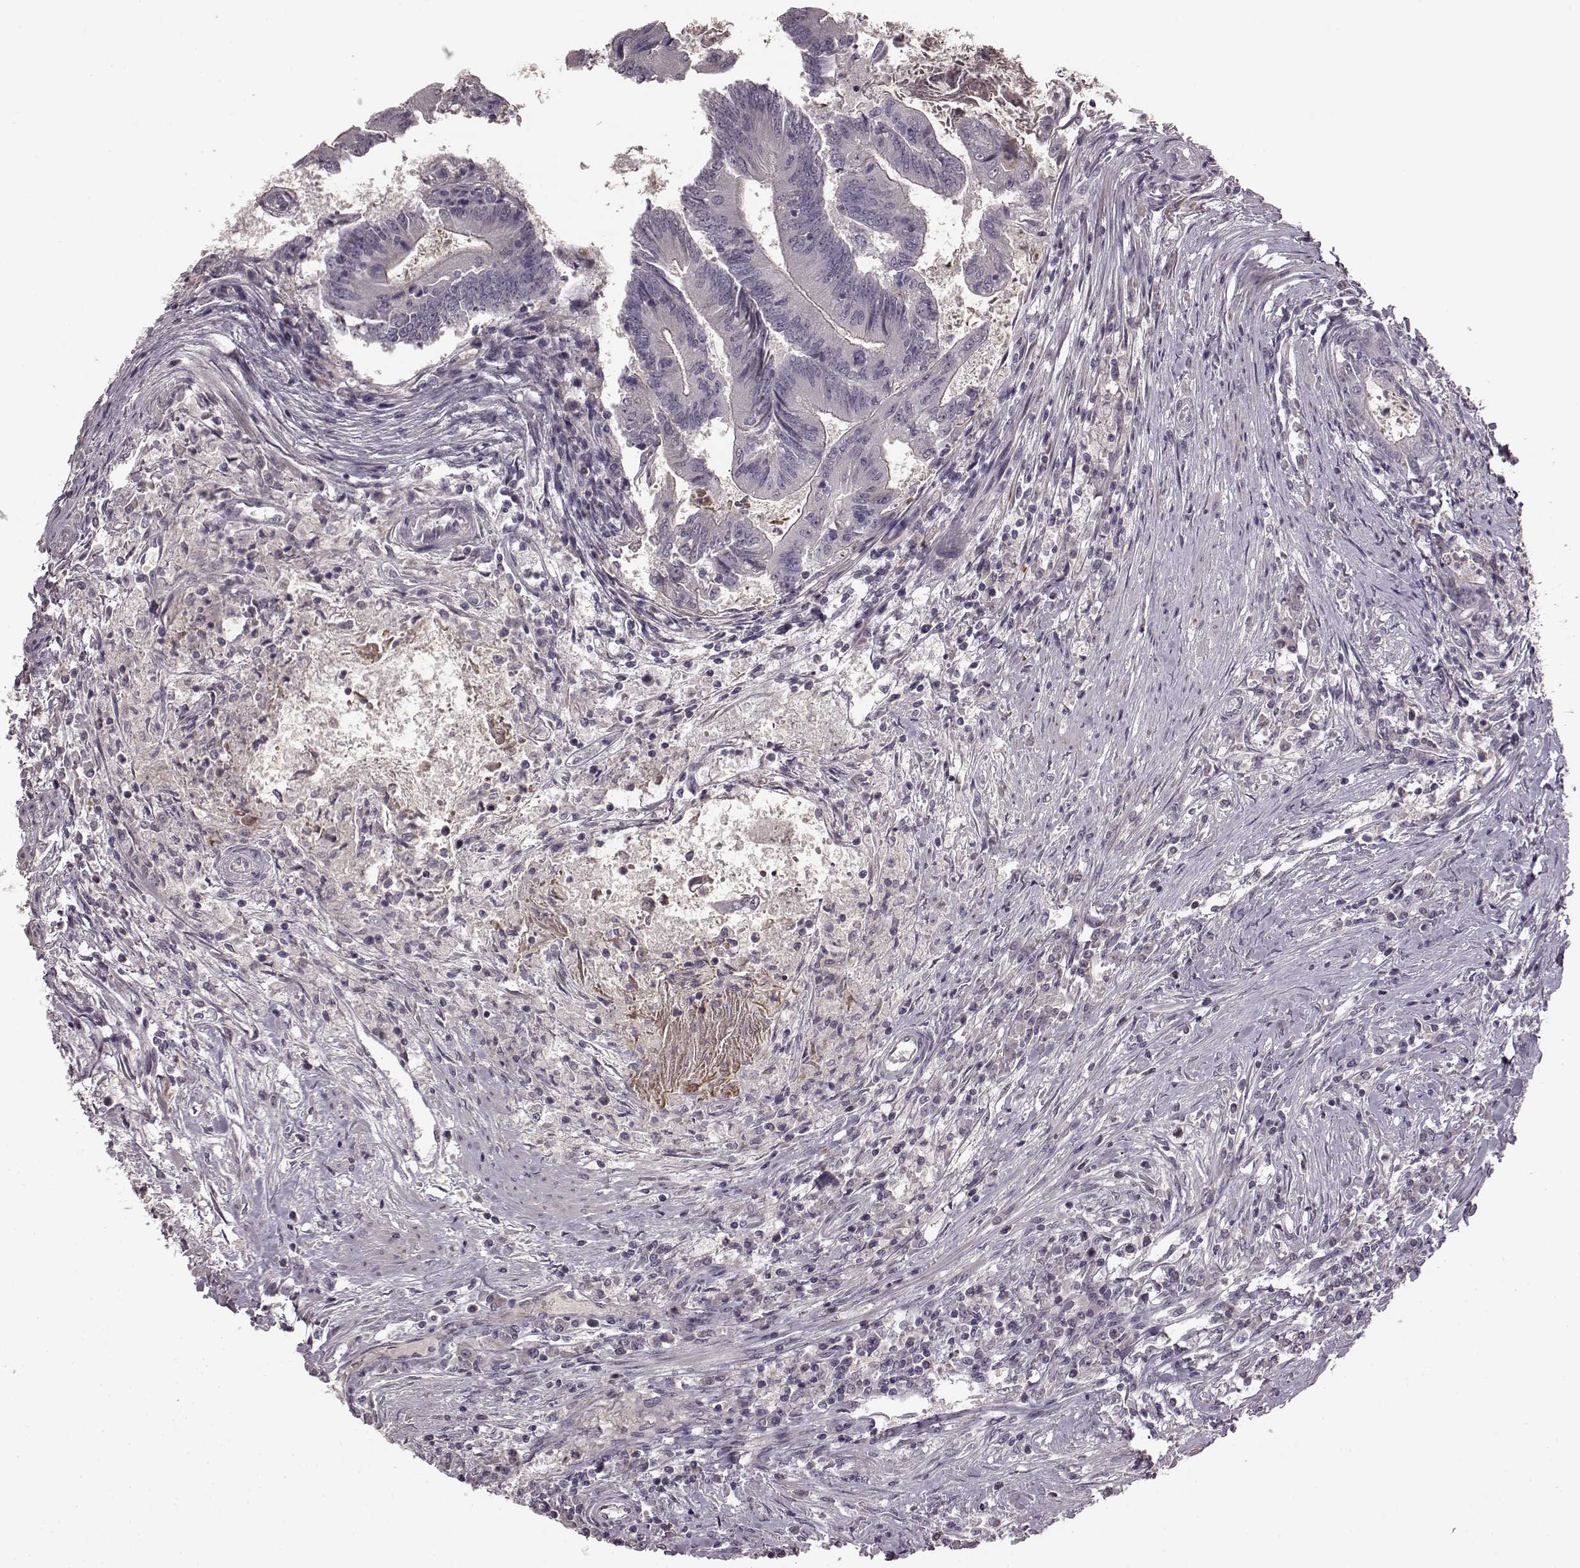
{"staining": {"intensity": "negative", "quantity": "none", "location": "none"}, "tissue": "colorectal cancer", "cell_type": "Tumor cells", "image_type": "cancer", "snomed": [{"axis": "morphology", "description": "Adenocarcinoma, NOS"}, {"axis": "topography", "description": "Colon"}], "caption": "IHC micrograph of colorectal cancer stained for a protein (brown), which exhibits no staining in tumor cells. The staining was performed using DAB (3,3'-diaminobenzidine) to visualize the protein expression in brown, while the nuclei were stained in blue with hematoxylin (Magnification: 20x).", "gene": "CNGA3", "patient": {"sex": "female", "age": 70}}